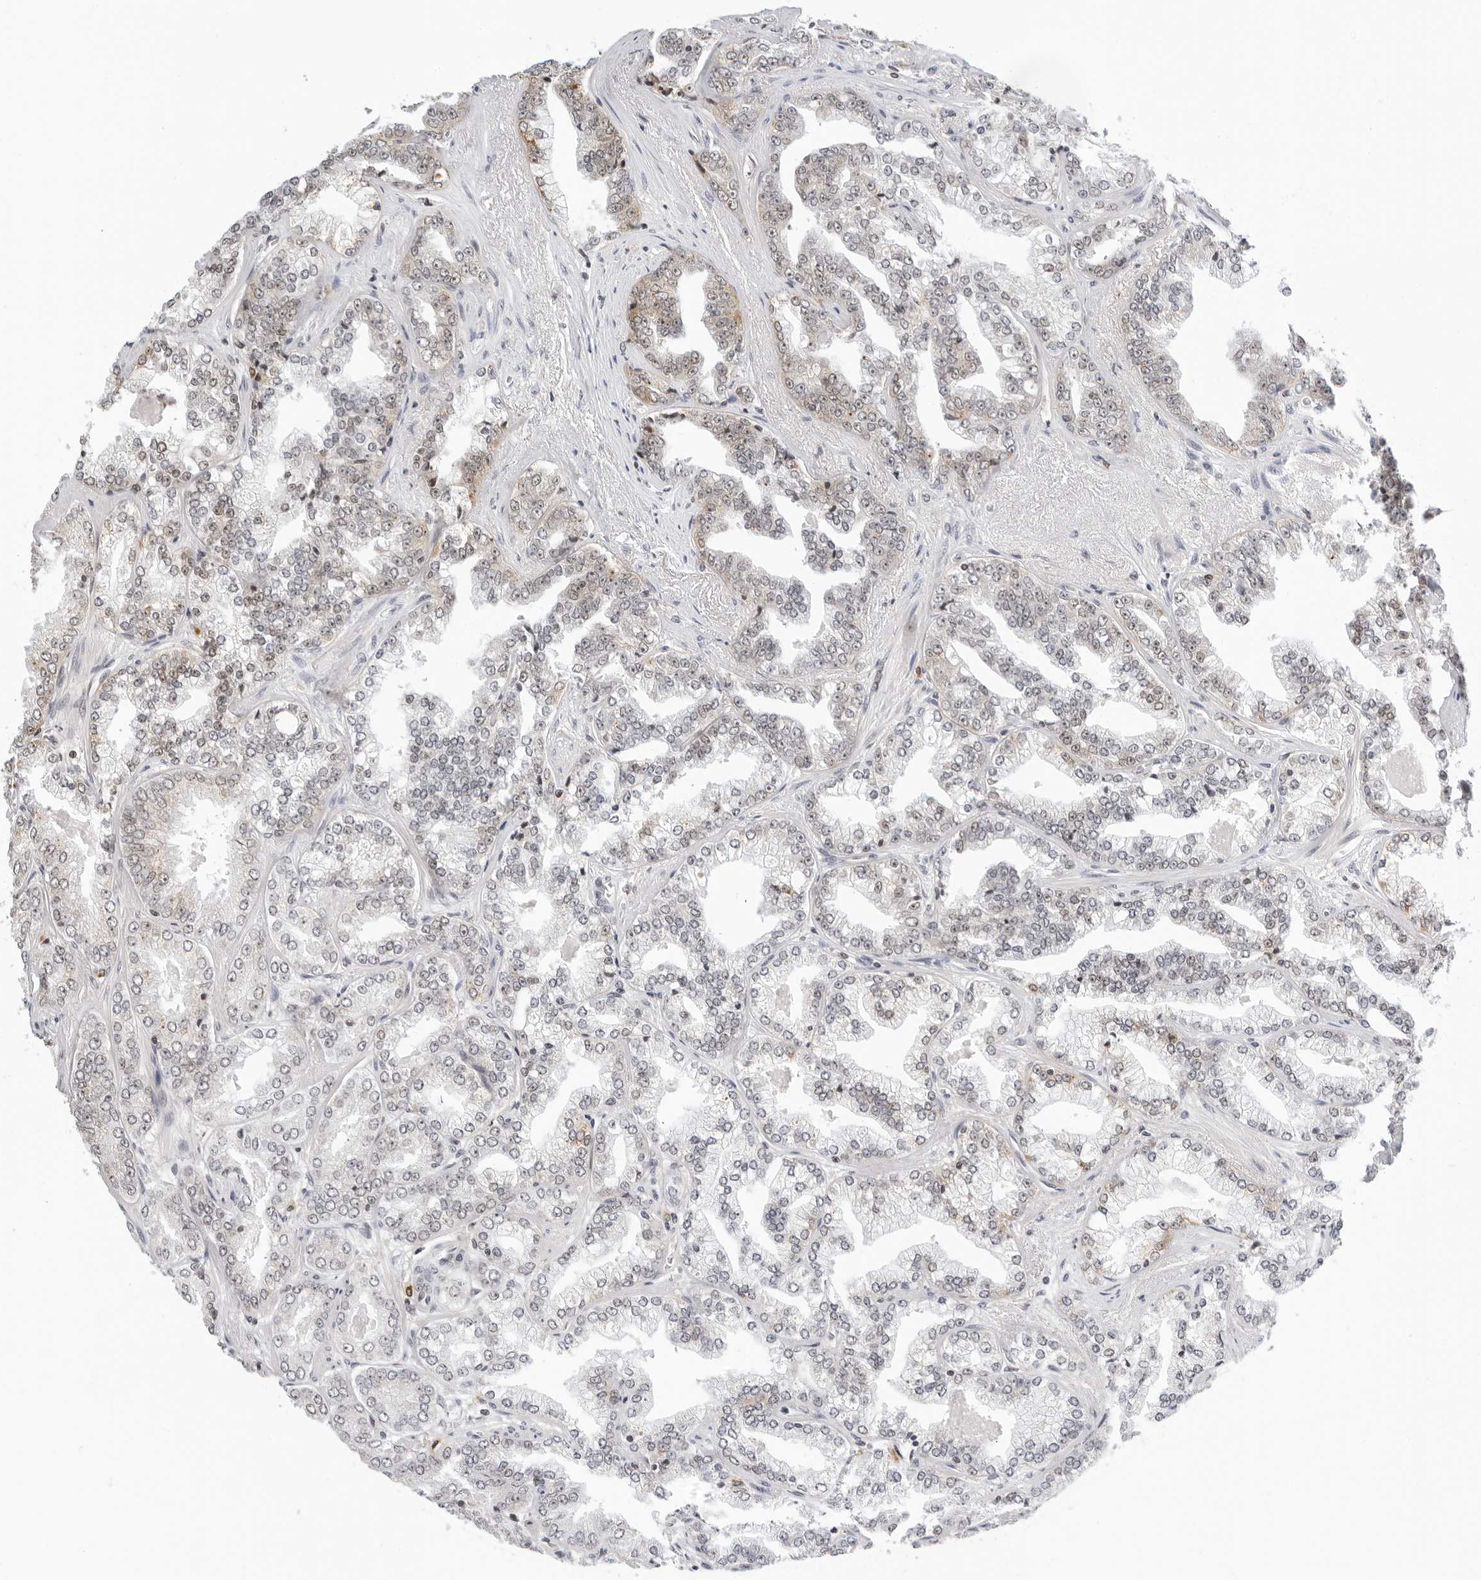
{"staining": {"intensity": "weak", "quantity": "25%-75%", "location": "cytoplasmic/membranous,nuclear"}, "tissue": "prostate cancer", "cell_type": "Tumor cells", "image_type": "cancer", "snomed": [{"axis": "morphology", "description": "Adenocarcinoma, High grade"}, {"axis": "topography", "description": "Prostate"}], "caption": "Adenocarcinoma (high-grade) (prostate) tissue exhibits weak cytoplasmic/membranous and nuclear expression in approximately 25%-75% of tumor cells, visualized by immunohistochemistry. (DAB (3,3'-diaminobenzidine) IHC with brightfield microscopy, high magnification).", "gene": "MSH6", "patient": {"sex": "male", "age": 71}}